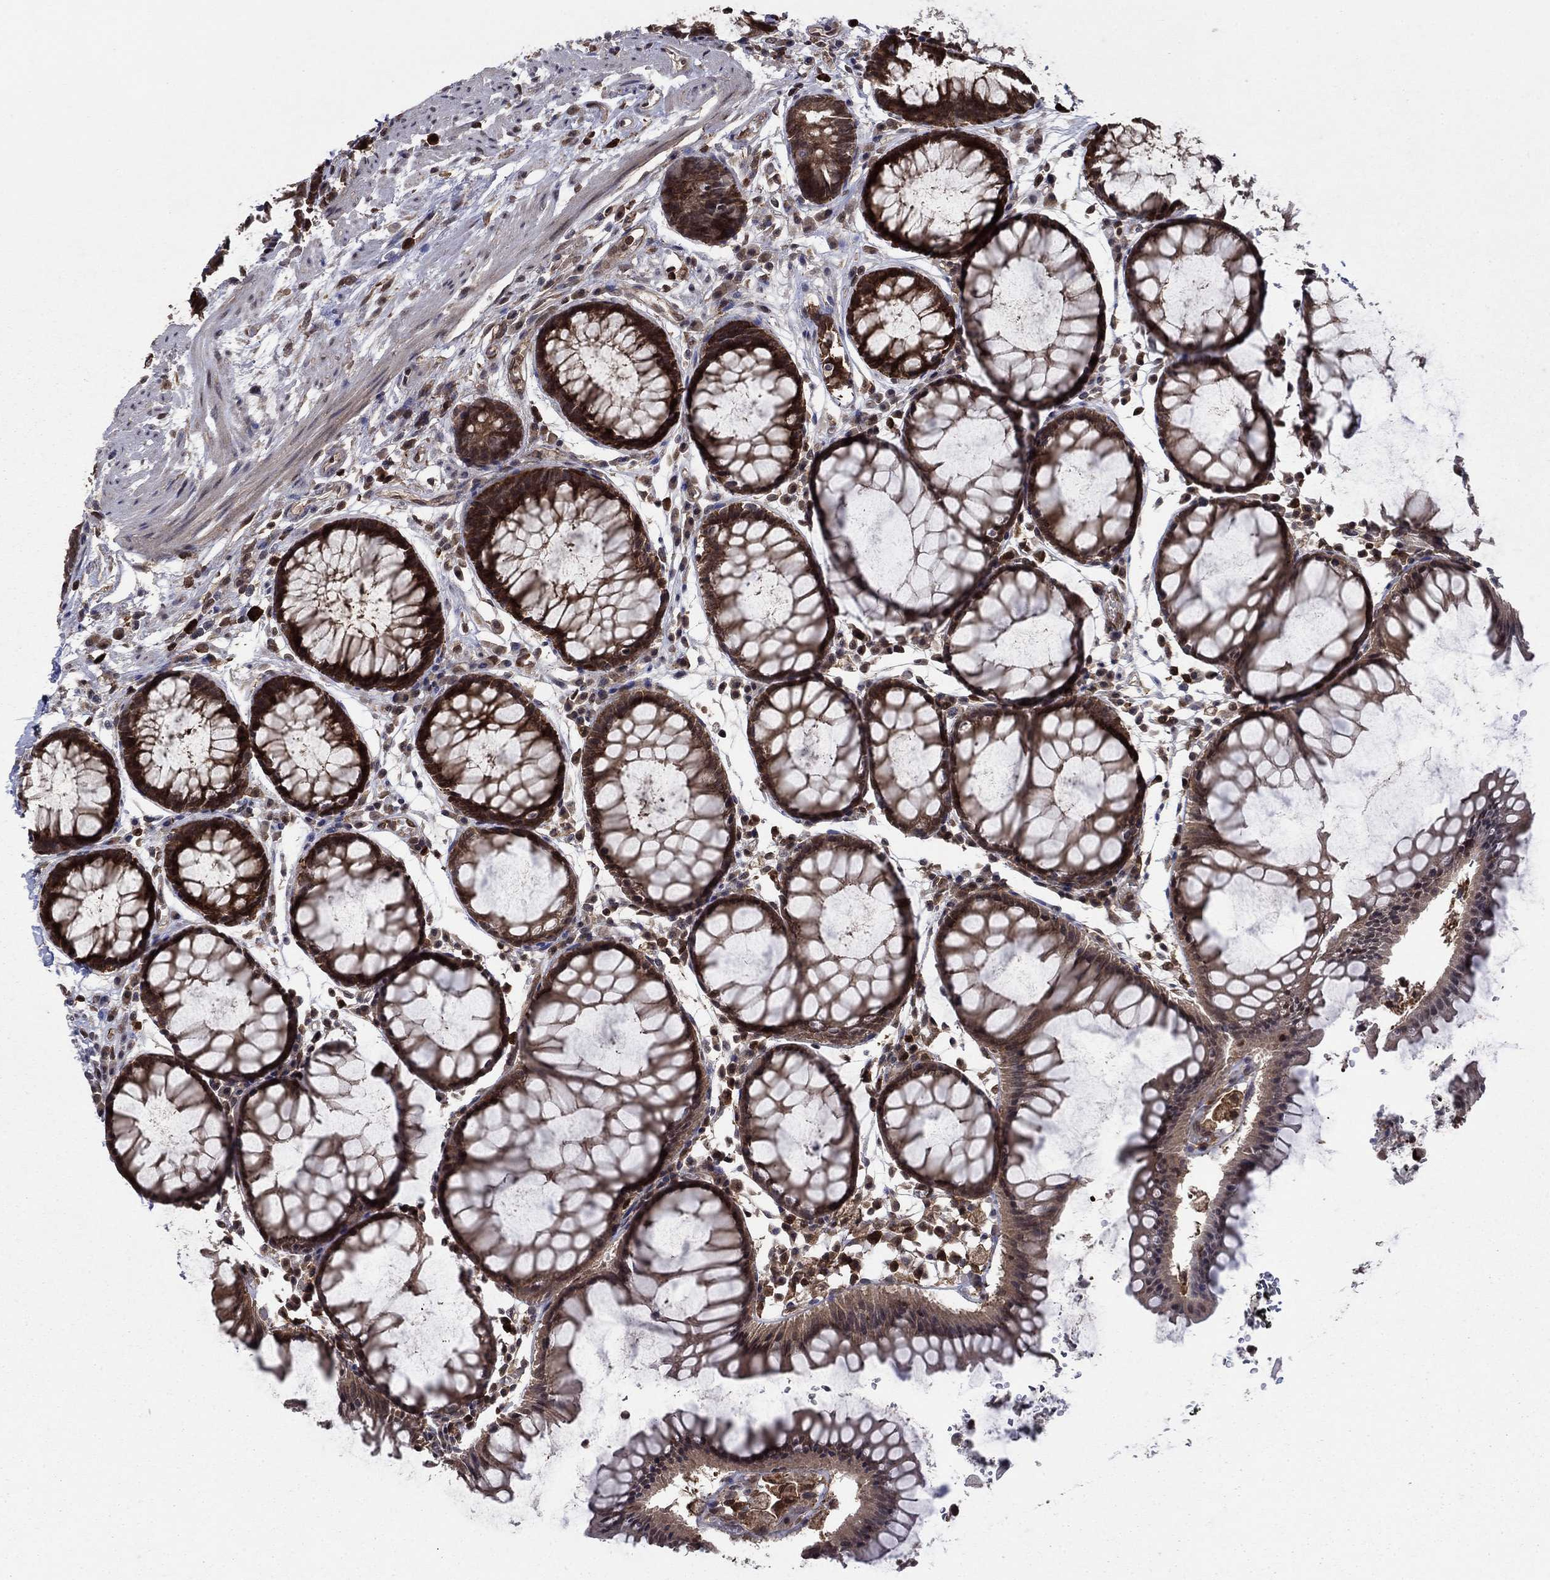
{"staining": {"intensity": "strong", "quantity": ">75%", "location": "cytoplasmic/membranous"}, "tissue": "rectum", "cell_type": "Glandular cells", "image_type": "normal", "snomed": [{"axis": "morphology", "description": "Normal tissue, NOS"}, {"axis": "topography", "description": "Rectum"}], "caption": "A micrograph of rectum stained for a protein exhibits strong cytoplasmic/membranous brown staining in glandular cells.", "gene": "CACYBP", "patient": {"sex": "female", "age": 68}}